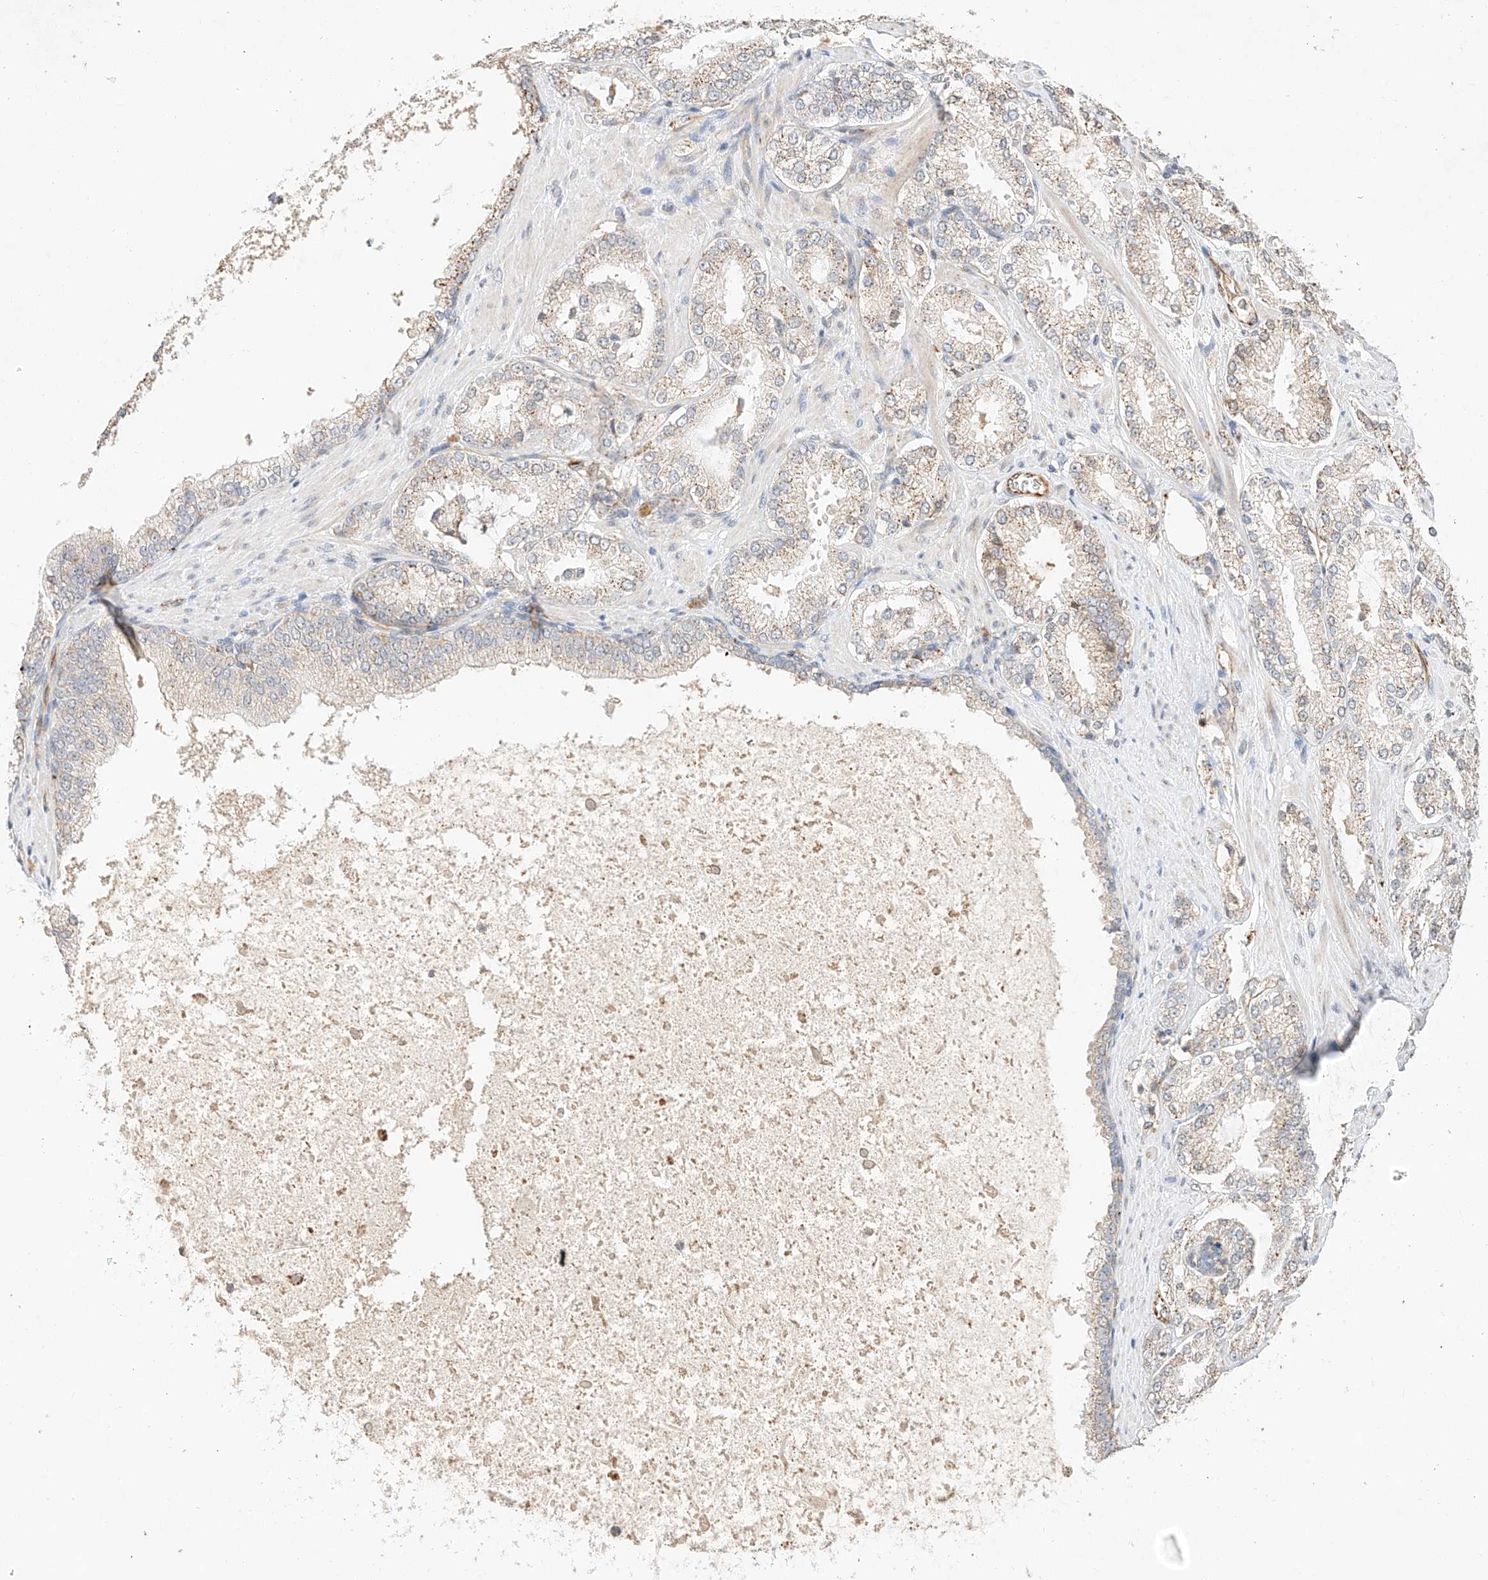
{"staining": {"intensity": "weak", "quantity": "<25%", "location": "cytoplasmic/membranous"}, "tissue": "prostate cancer", "cell_type": "Tumor cells", "image_type": "cancer", "snomed": [{"axis": "morphology", "description": "Adenocarcinoma, High grade"}, {"axis": "topography", "description": "Prostate"}], "caption": "High power microscopy image of an IHC photomicrograph of prostate adenocarcinoma (high-grade), revealing no significant staining in tumor cells. (DAB (3,3'-diaminobenzidine) IHC visualized using brightfield microscopy, high magnification).", "gene": "SUSD6", "patient": {"sex": "male", "age": 73}}